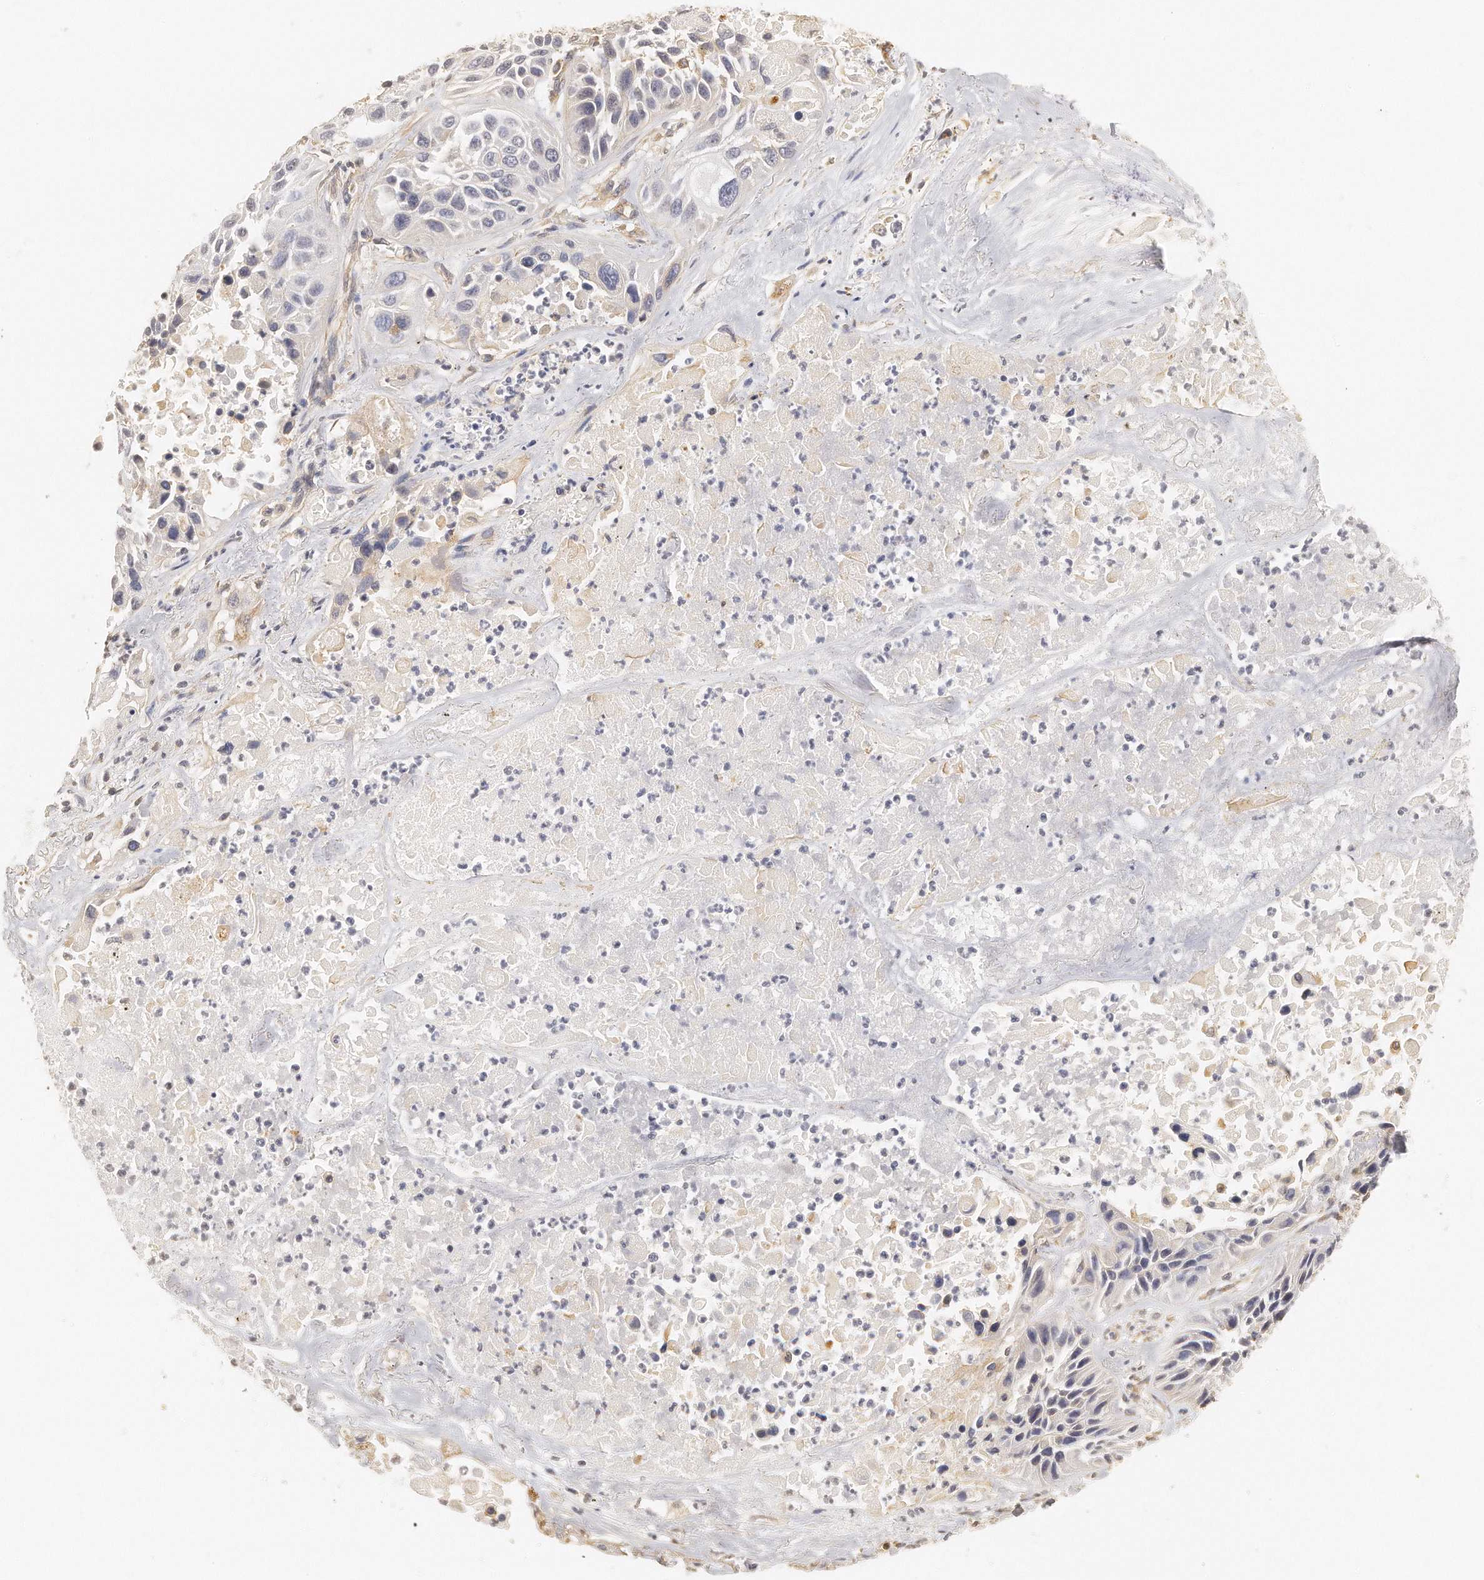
{"staining": {"intensity": "negative", "quantity": "none", "location": "none"}, "tissue": "lung cancer", "cell_type": "Tumor cells", "image_type": "cancer", "snomed": [{"axis": "morphology", "description": "Squamous cell carcinoma, NOS"}, {"axis": "topography", "description": "Lung"}], "caption": "Lung squamous cell carcinoma stained for a protein using IHC demonstrates no expression tumor cells.", "gene": "CHST7", "patient": {"sex": "female", "age": 76}}